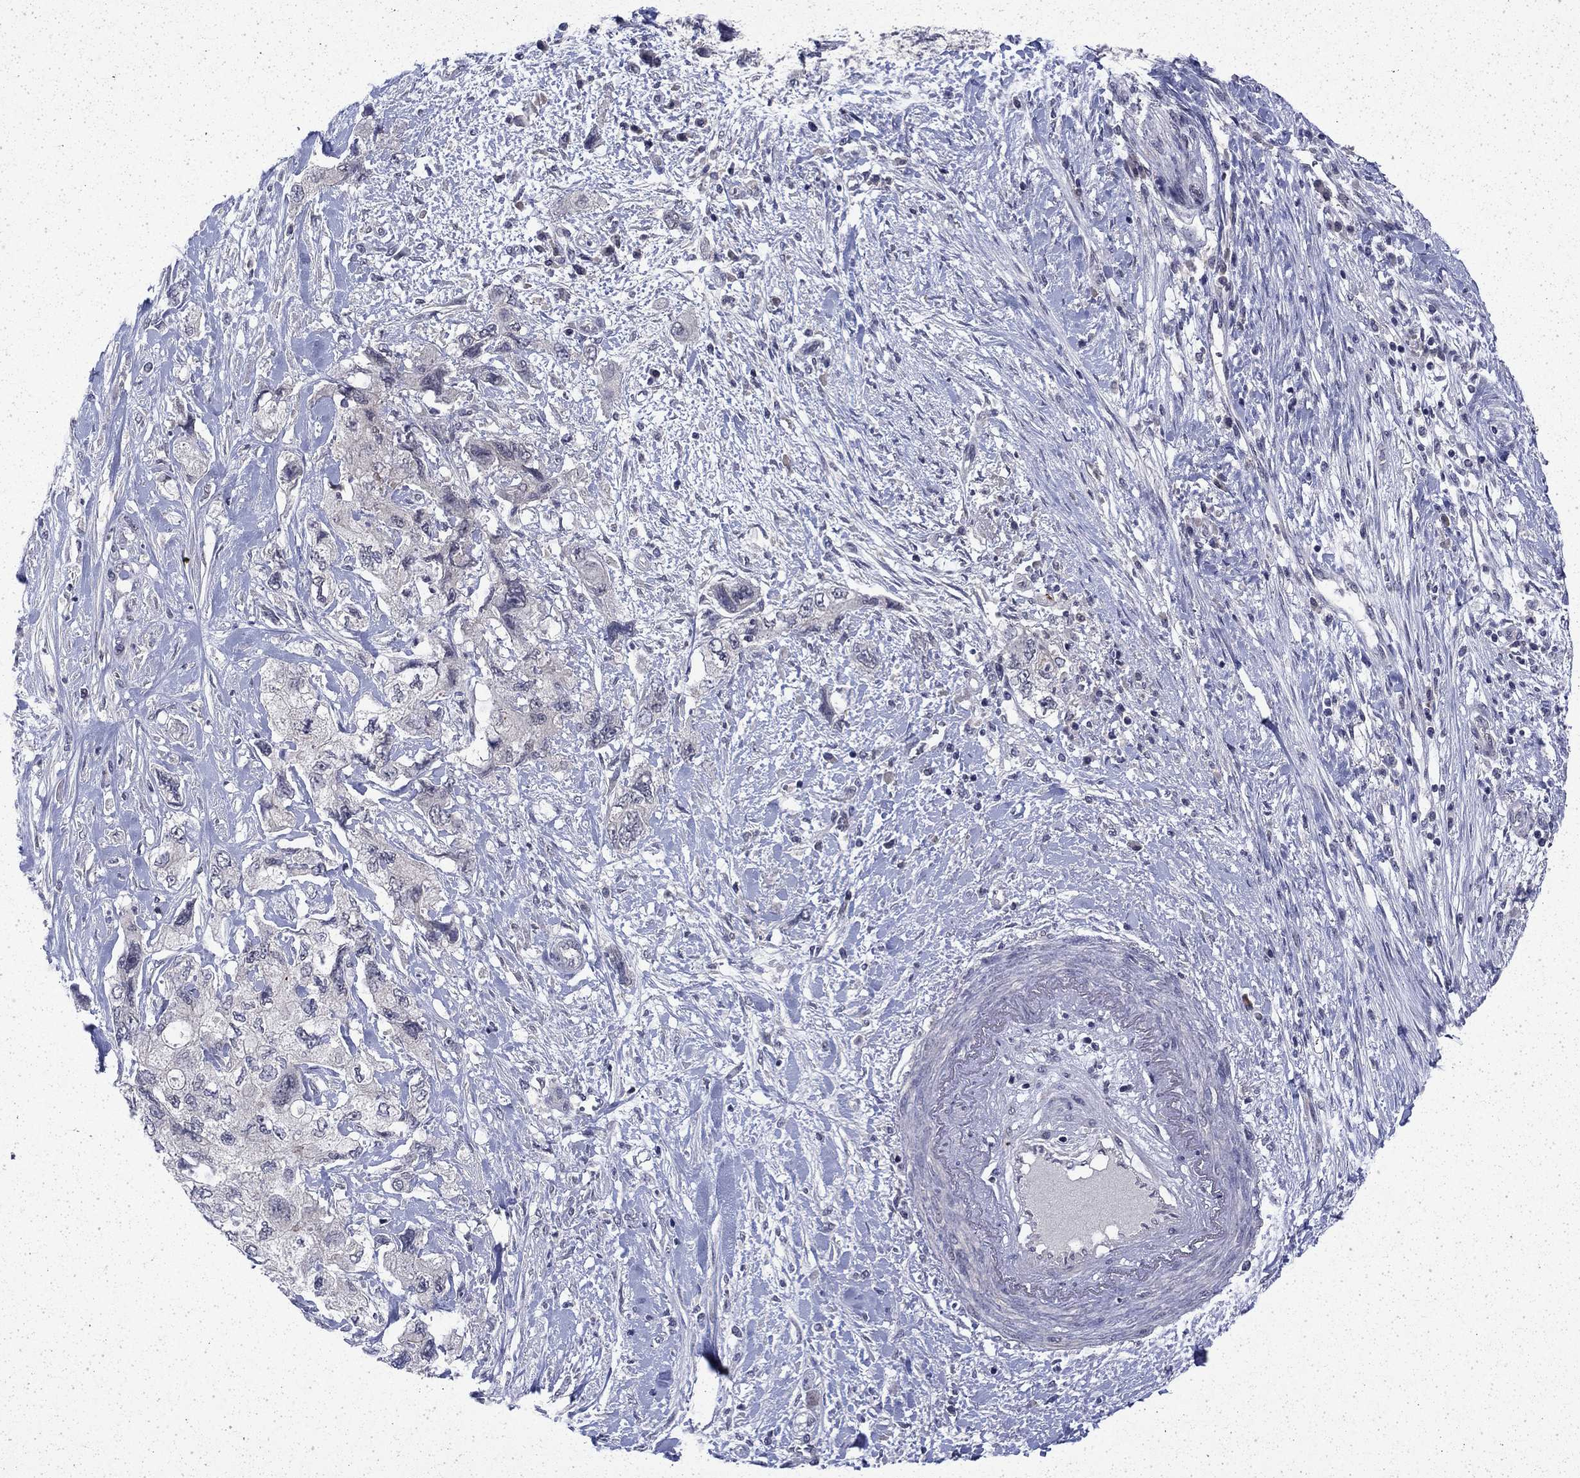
{"staining": {"intensity": "negative", "quantity": "none", "location": "none"}, "tissue": "pancreatic cancer", "cell_type": "Tumor cells", "image_type": "cancer", "snomed": [{"axis": "morphology", "description": "Adenocarcinoma, NOS"}, {"axis": "topography", "description": "Pancreas"}], "caption": "Immunohistochemical staining of pancreatic adenocarcinoma shows no significant expression in tumor cells.", "gene": "CHAT", "patient": {"sex": "female", "age": 73}}